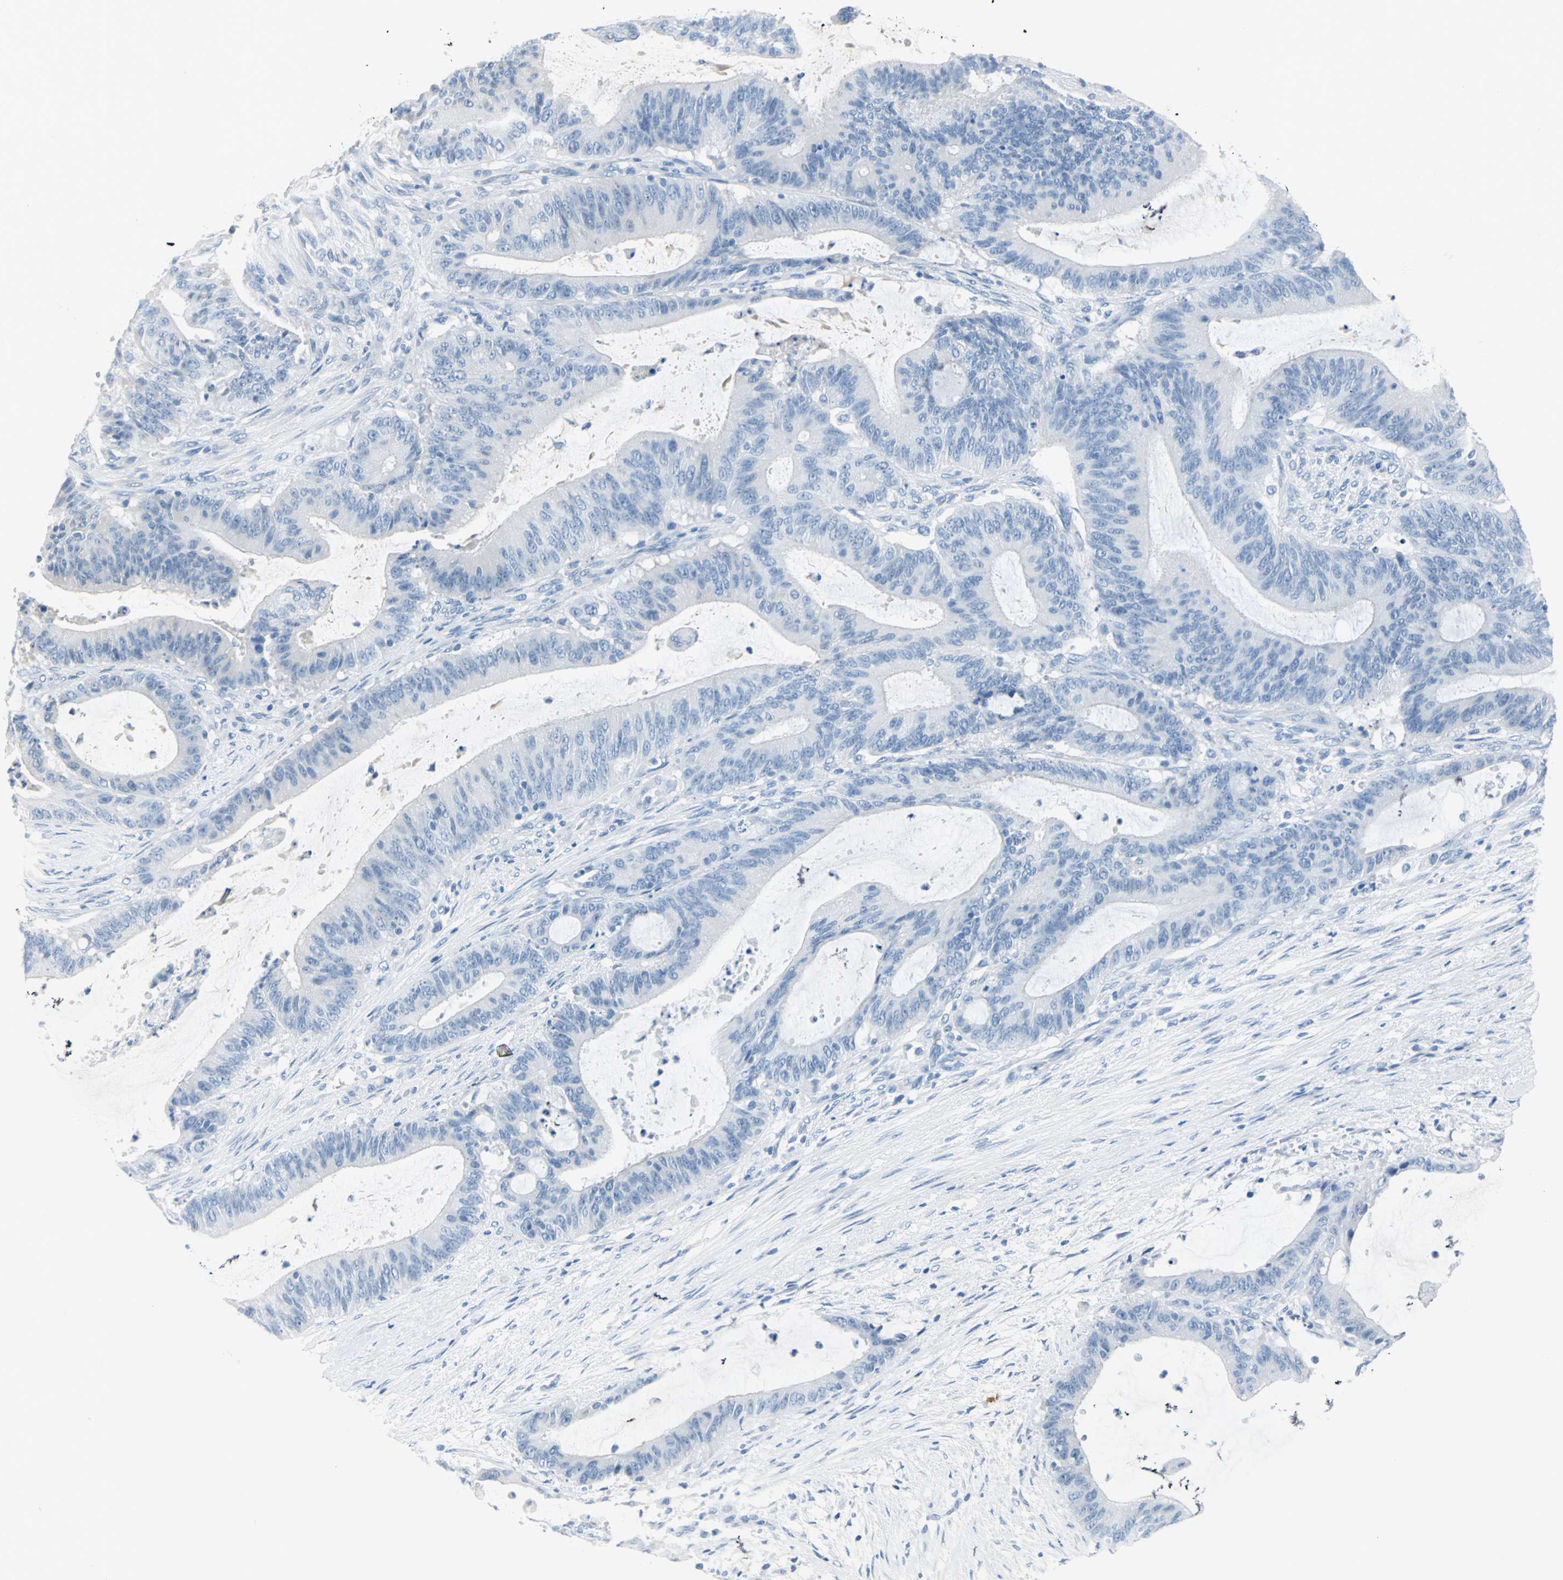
{"staining": {"intensity": "negative", "quantity": "none", "location": "none"}, "tissue": "liver cancer", "cell_type": "Tumor cells", "image_type": "cancer", "snomed": [{"axis": "morphology", "description": "Cholangiocarcinoma"}, {"axis": "topography", "description": "Liver"}], "caption": "Photomicrograph shows no significant protein expression in tumor cells of liver cancer (cholangiocarcinoma).", "gene": "STX1A", "patient": {"sex": "female", "age": 73}}